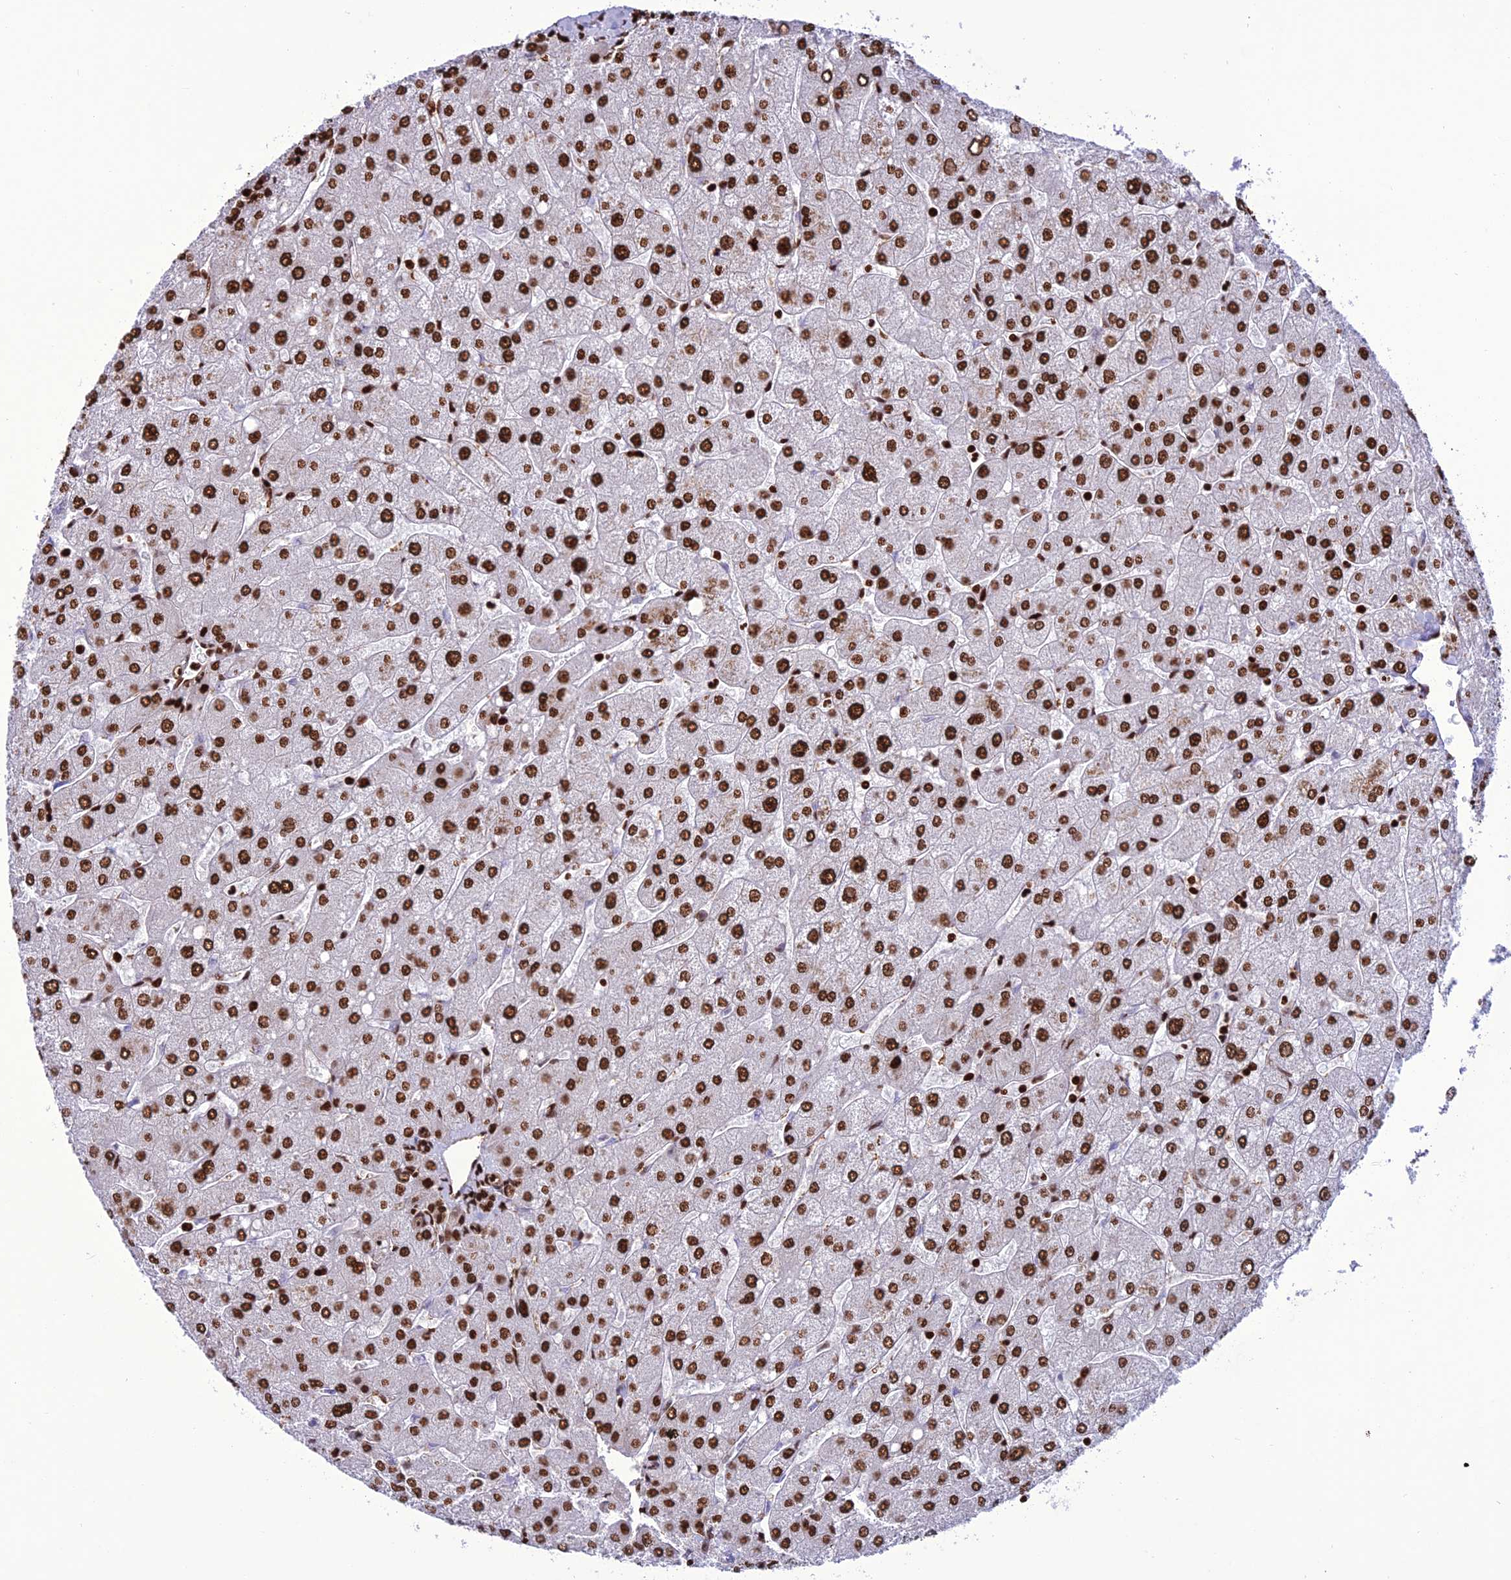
{"staining": {"intensity": "strong", "quantity": ">75%", "location": "nuclear"}, "tissue": "liver", "cell_type": "Cholangiocytes", "image_type": "normal", "snomed": [{"axis": "morphology", "description": "Normal tissue, NOS"}, {"axis": "topography", "description": "Liver"}], "caption": "Normal liver was stained to show a protein in brown. There is high levels of strong nuclear staining in about >75% of cholangiocytes. (DAB = brown stain, brightfield microscopy at high magnification).", "gene": "INO80E", "patient": {"sex": "male", "age": 55}}